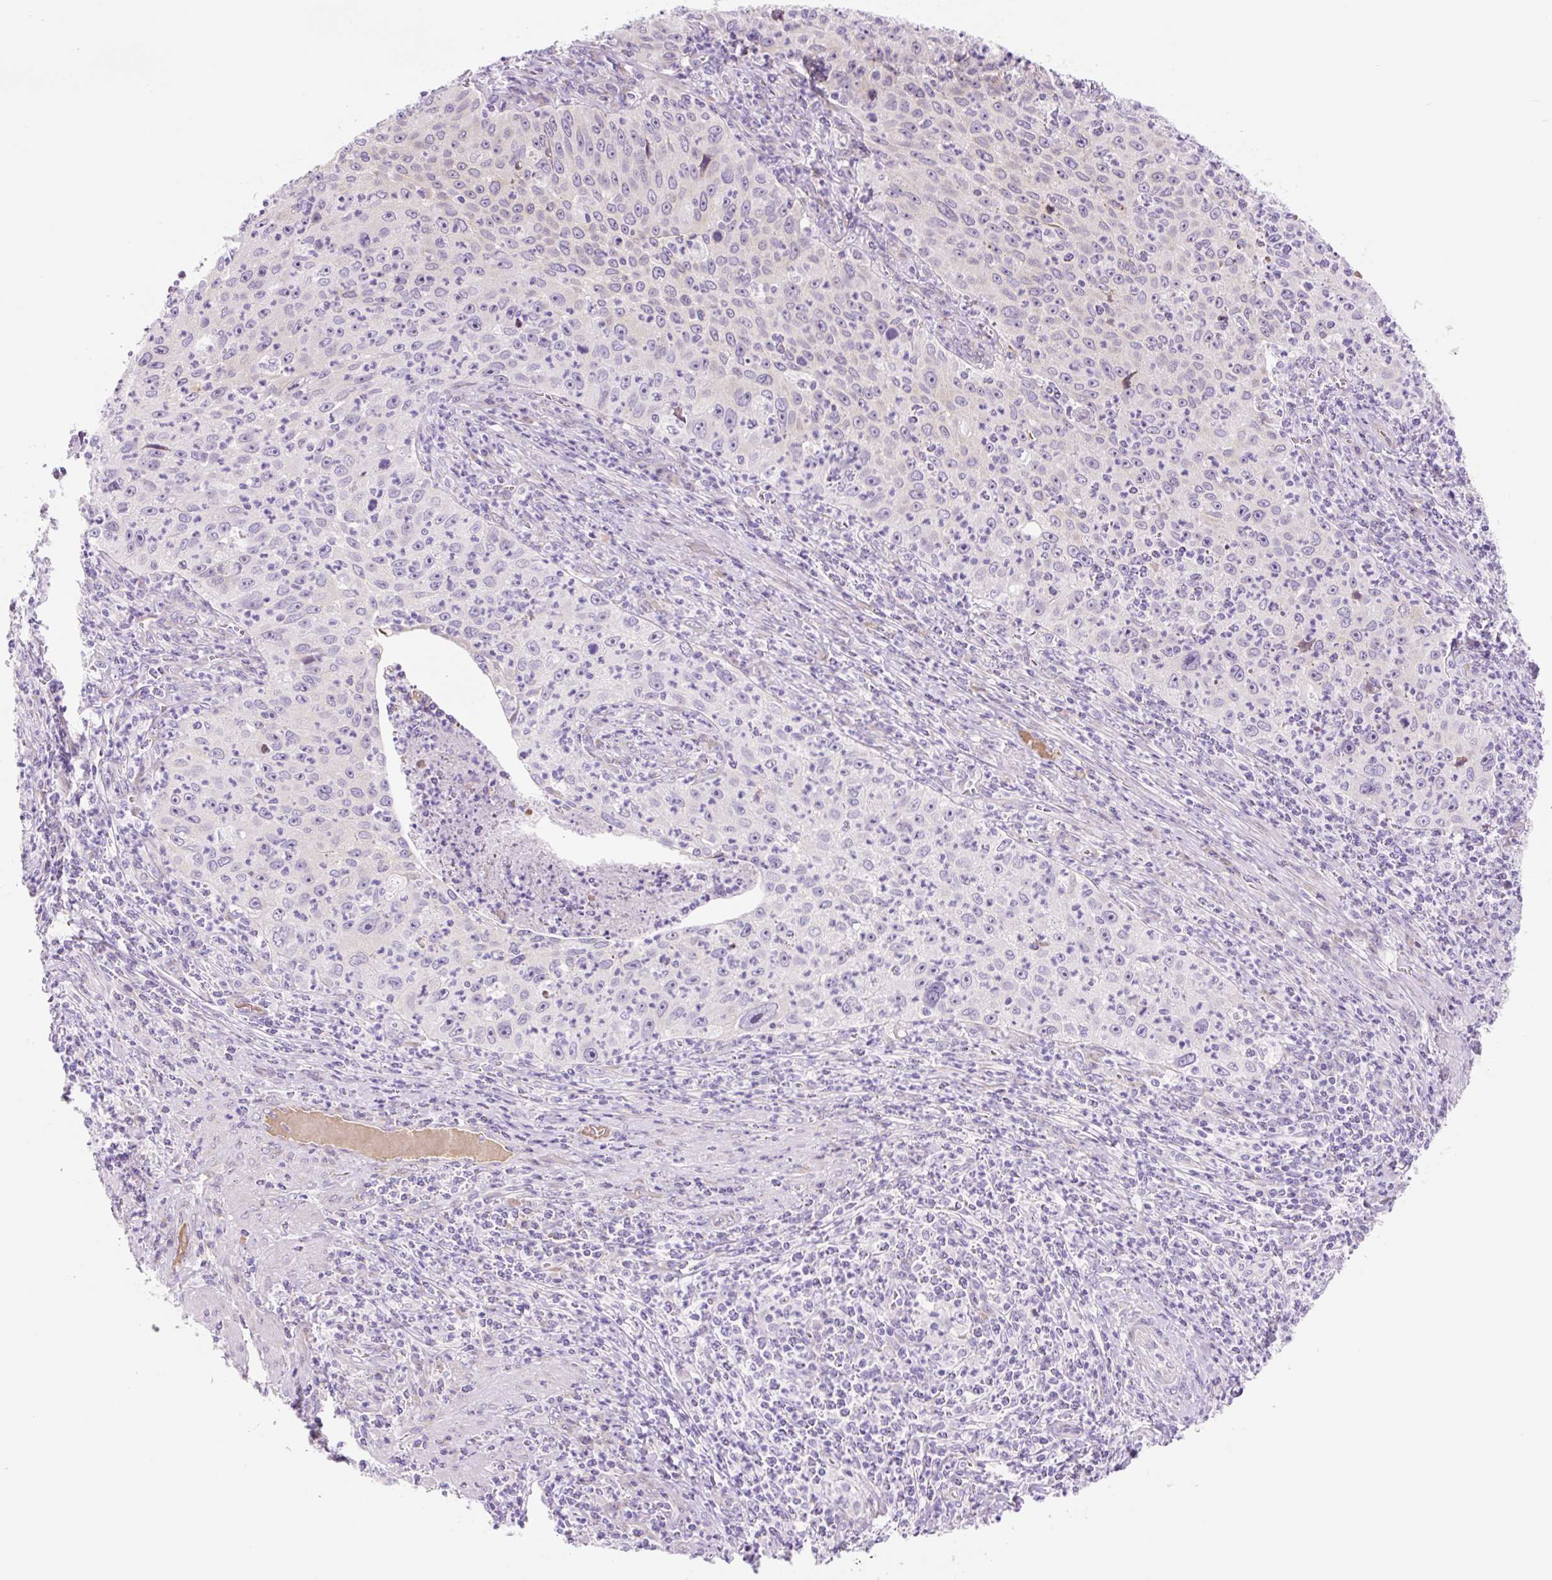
{"staining": {"intensity": "negative", "quantity": "none", "location": "none"}, "tissue": "cervical cancer", "cell_type": "Tumor cells", "image_type": "cancer", "snomed": [{"axis": "morphology", "description": "Squamous cell carcinoma, NOS"}, {"axis": "topography", "description": "Cervix"}], "caption": "DAB (3,3'-diaminobenzidine) immunohistochemical staining of human squamous cell carcinoma (cervical) reveals no significant expression in tumor cells.", "gene": "ZNF121", "patient": {"sex": "female", "age": 30}}